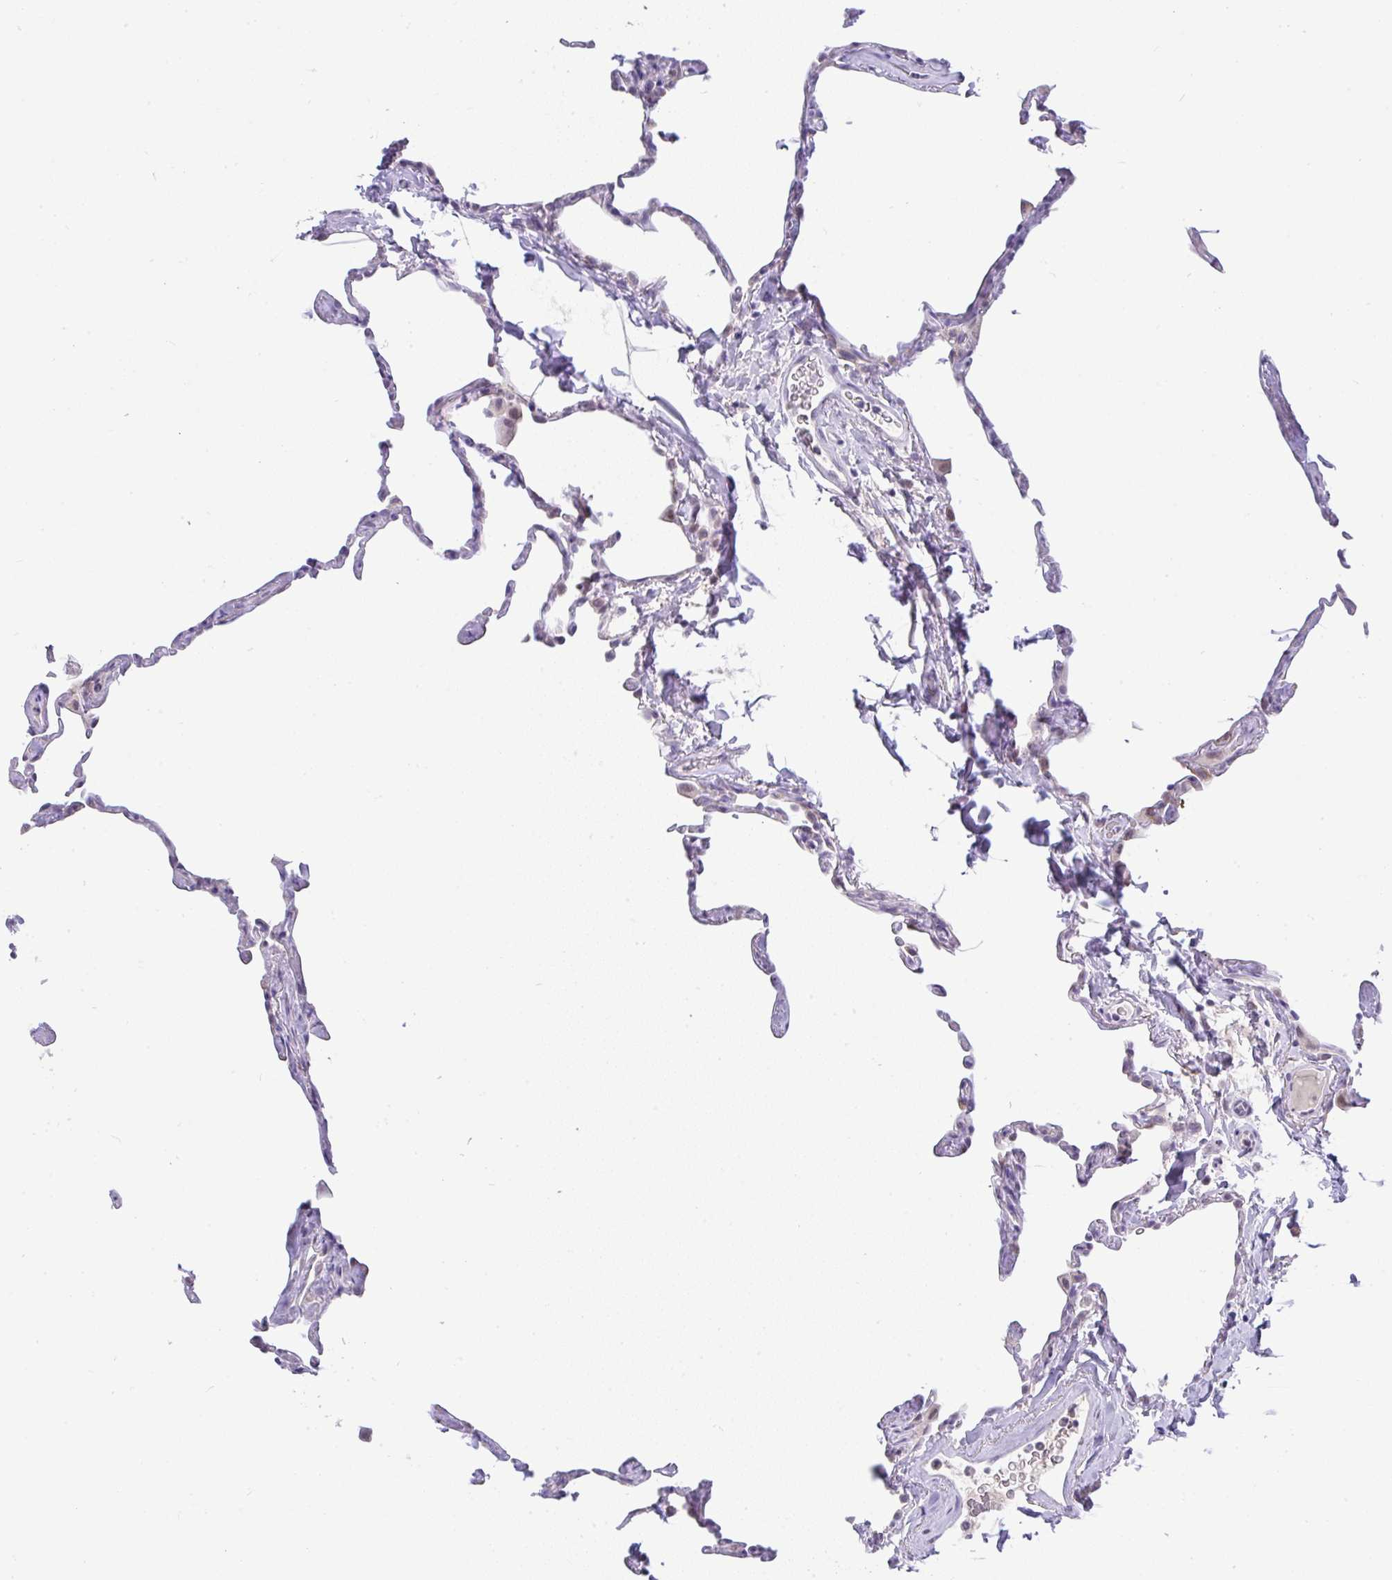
{"staining": {"intensity": "negative", "quantity": "none", "location": "none"}, "tissue": "lung", "cell_type": "Alveolar cells", "image_type": "normal", "snomed": [{"axis": "morphology", "description": "Normal tissue, NOS"}, {"axis": "topography", "description": "Lung"}], "caption": "DAB immunohistochemical staining of benign lung demonstrates no significant expression in alveolar cells.", "gene": "FAM177A1", "patient": {"sex": "male", "age": 65}}